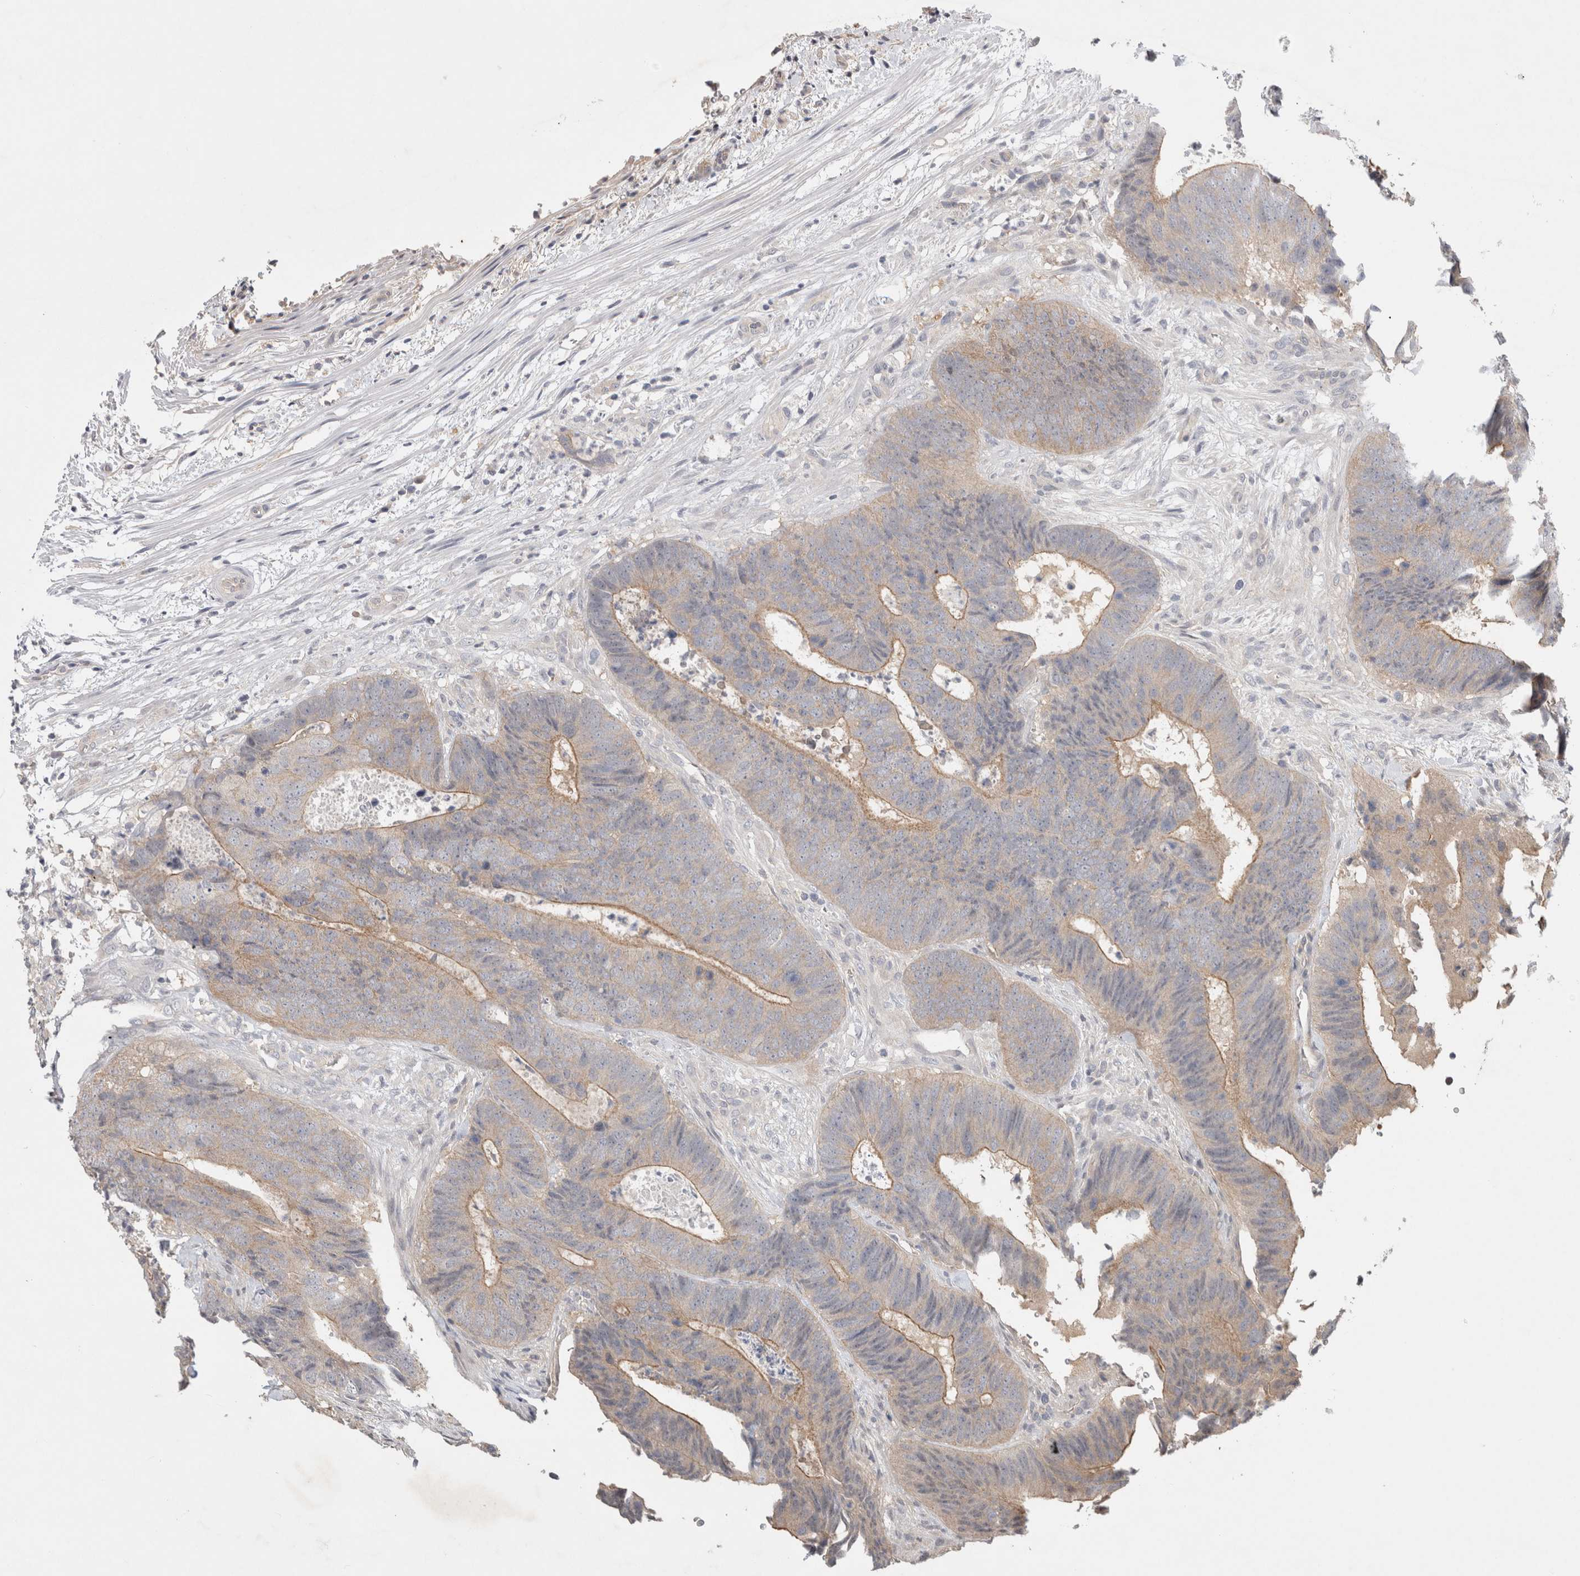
{"staining": {"intensity": "weak", "quantity": "<25%", "location": "cytoplasmic/membranous"}, "tissue": "colorectal cancer", "cell_type": "Tumor cells", "image_type": "cancer", "snomed": [{"axis": "morphology", "description": "Adenocarcinoma, NOS"}, {"axis": "topography", "description": "Colon"}], "caption": "This is an IHC photomicrograph of human colorectal cancer (adenocarcinoma). There is no positivity in tumor cells.", "gene": "CERS3", "patient": {"sex": "male", "age": 56}}